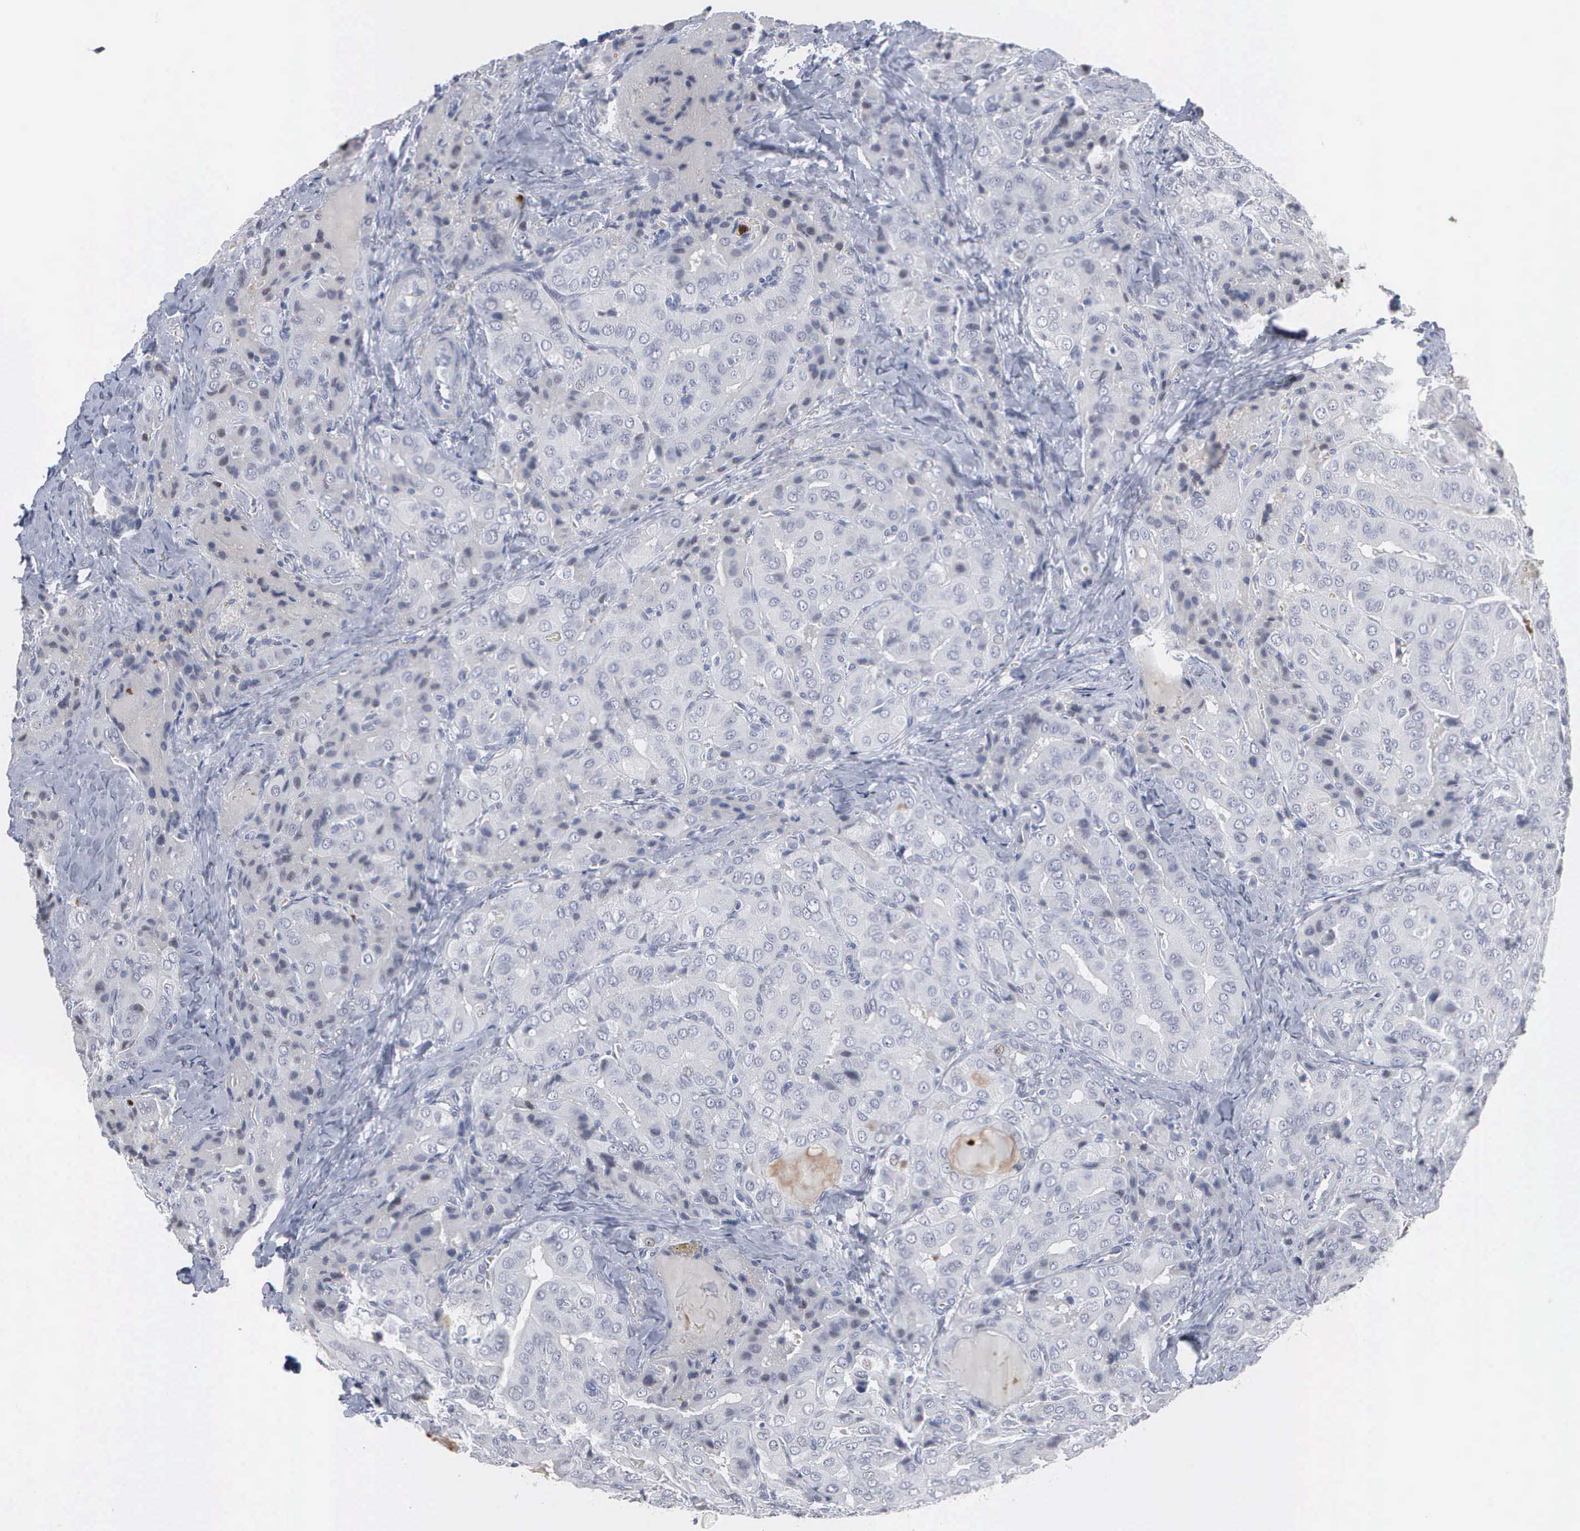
{"staining": {"intensity": "negative", "quantity": "none", "location": "none"}, "tissue": "thyroid cancer", "cell_type": "Tumor cells", "image_type": "cancer", "snomed": [{"axis": "morphology", "description": "Papillary adenocarcinoma, NOS"}, {"axis": "topography", "description": "Thyroid gland"}], "caption": "Thyroid cancer (papillary adenocarcinoma) was stained to show a protein in brown. There is no significant expression in tumor cells.", "gene": "SPIN3", "patient": {"sex": "female", "age": 71}}